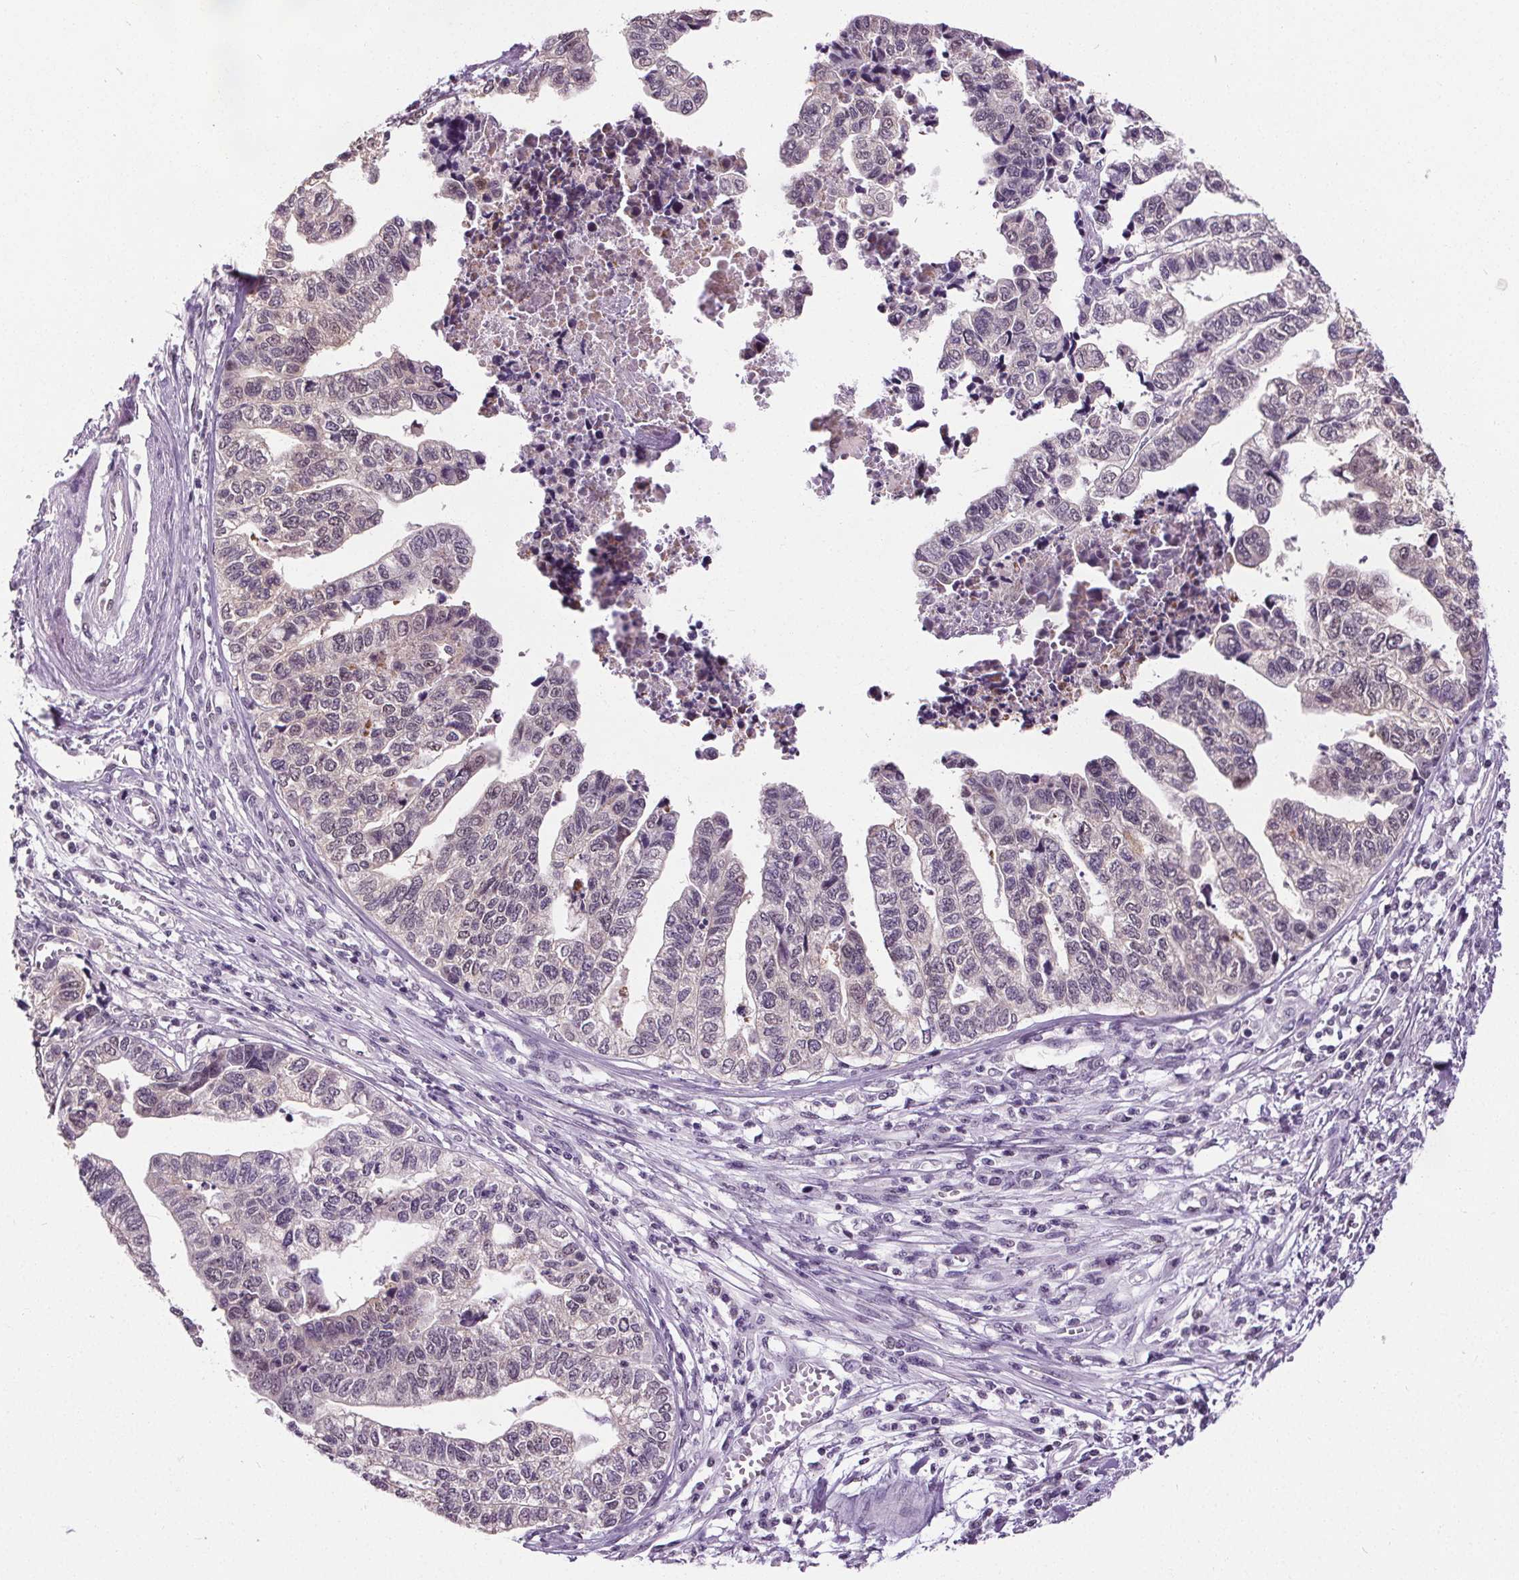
{"staining": {"intensity": "weak", "quantity": "<25%", "location": "cytoplasmic/membranous,nuclear"}, "tissue": "stomach cancer", "cell_type": "Tumor cells", "image_type": "cancer", "snomed": [{"axis": "morphology", "description": "Adenocarcinoma, NOS"}, {"axis": "topography", "description": "Stomach, upper"}], "caption": "This image is of adenocarcinoma (stomach) stained with IHC to label a protein in brown with the nuclei are counter-stained blue. There is no positivity in tumor cells.", "gene": "SLC2A9", "patient": {"sex": "female", "age": 67}}